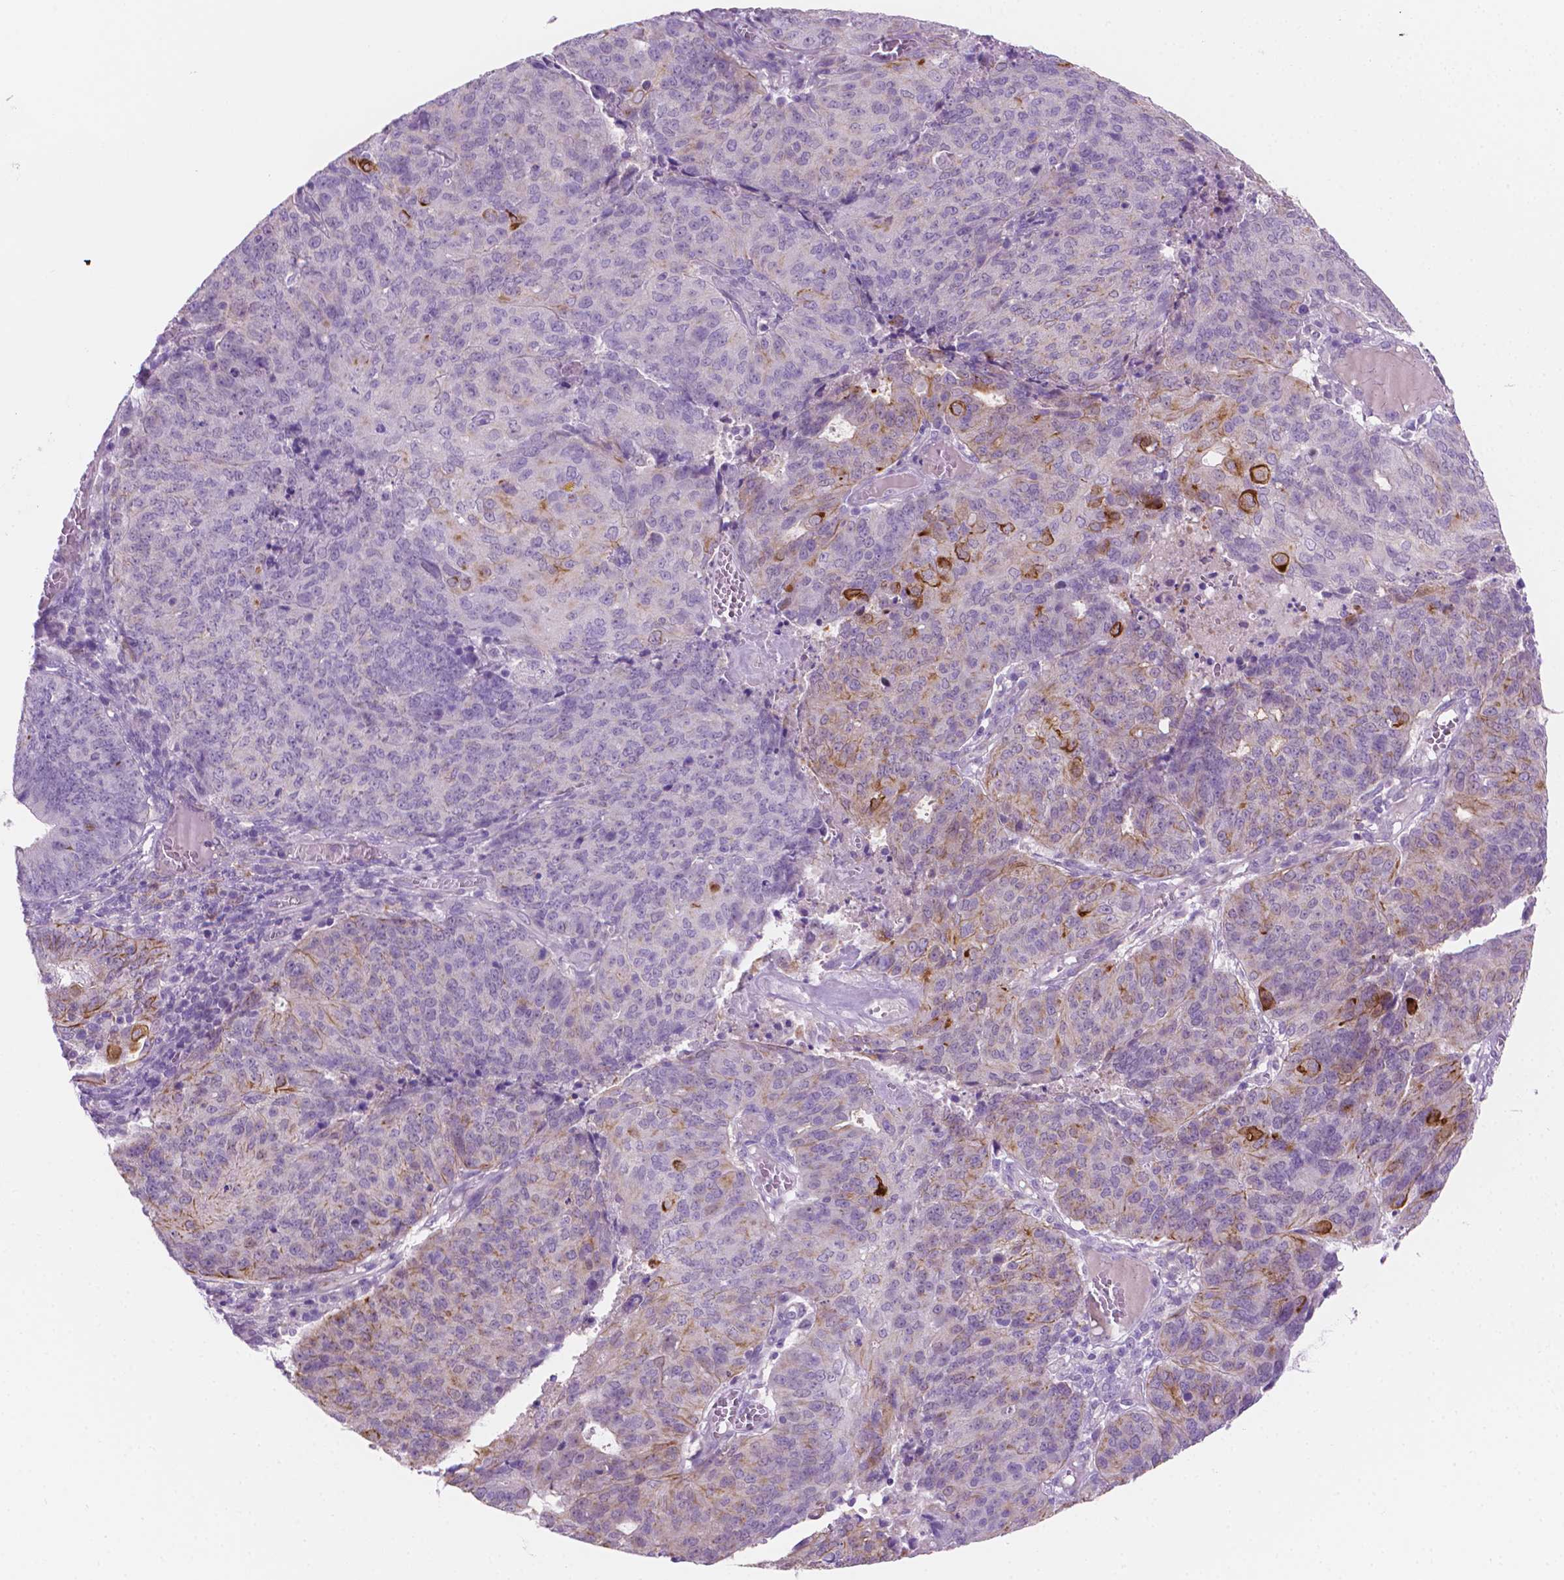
{"staining": {"intensity": "moderate", "quantity": "<25%", "location": "cytoplasmic/membranous"}, "tissue": "endometrial cancer", "cell_type": "Tumor cells", "image_type": "cancer", "snomed": [{"axis": "morphology", "description": "Adenocarcinoma, NOS"}, {"axis": "topography", "description": "Endometrium"}], "caption": "Human endometrial adenocarcinoma stained with a protein marker reveals moderate staining in tumor cells.", "gene": "EPPK1", "patient": {"sex": "female", "age": 82}}